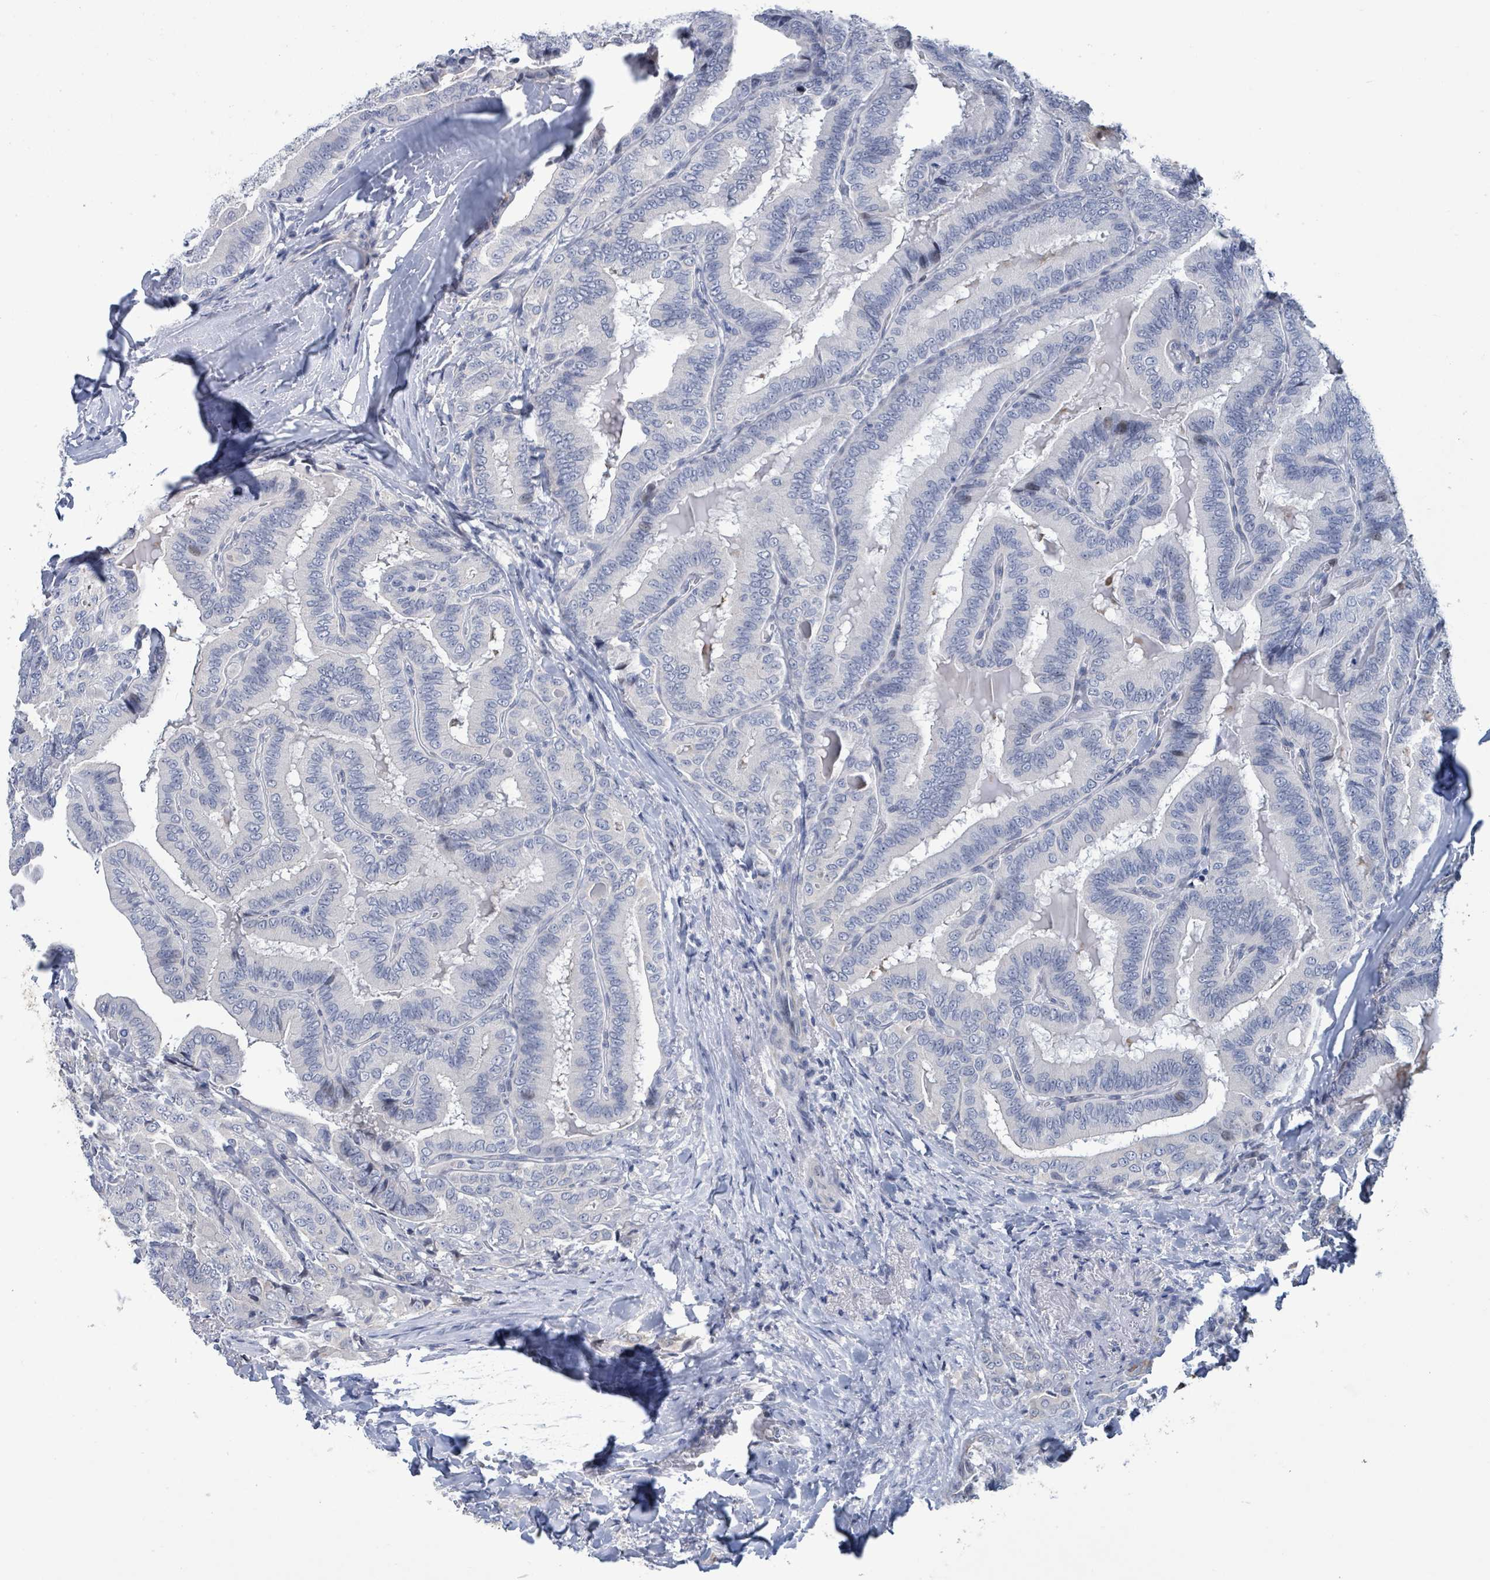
{"staining": {"intensity": "negative", "quantity": "none", "location": "none"}, "tissue": "thyroid cancer", "cell_type": "Tumor cells", "image_type": "cancer", "snomed": [{"axis": "morphology", "description": "Papillary adenocarcinoma, NOS"}, {"axis": "topography", "description": "Thyroid gland"}], "caption": "Tumor cells show no significant protein positivity in thyroid papillary adenocarcinoma.", "gene": "NTN3", "patient": {"sex": "male", "age": 61}}